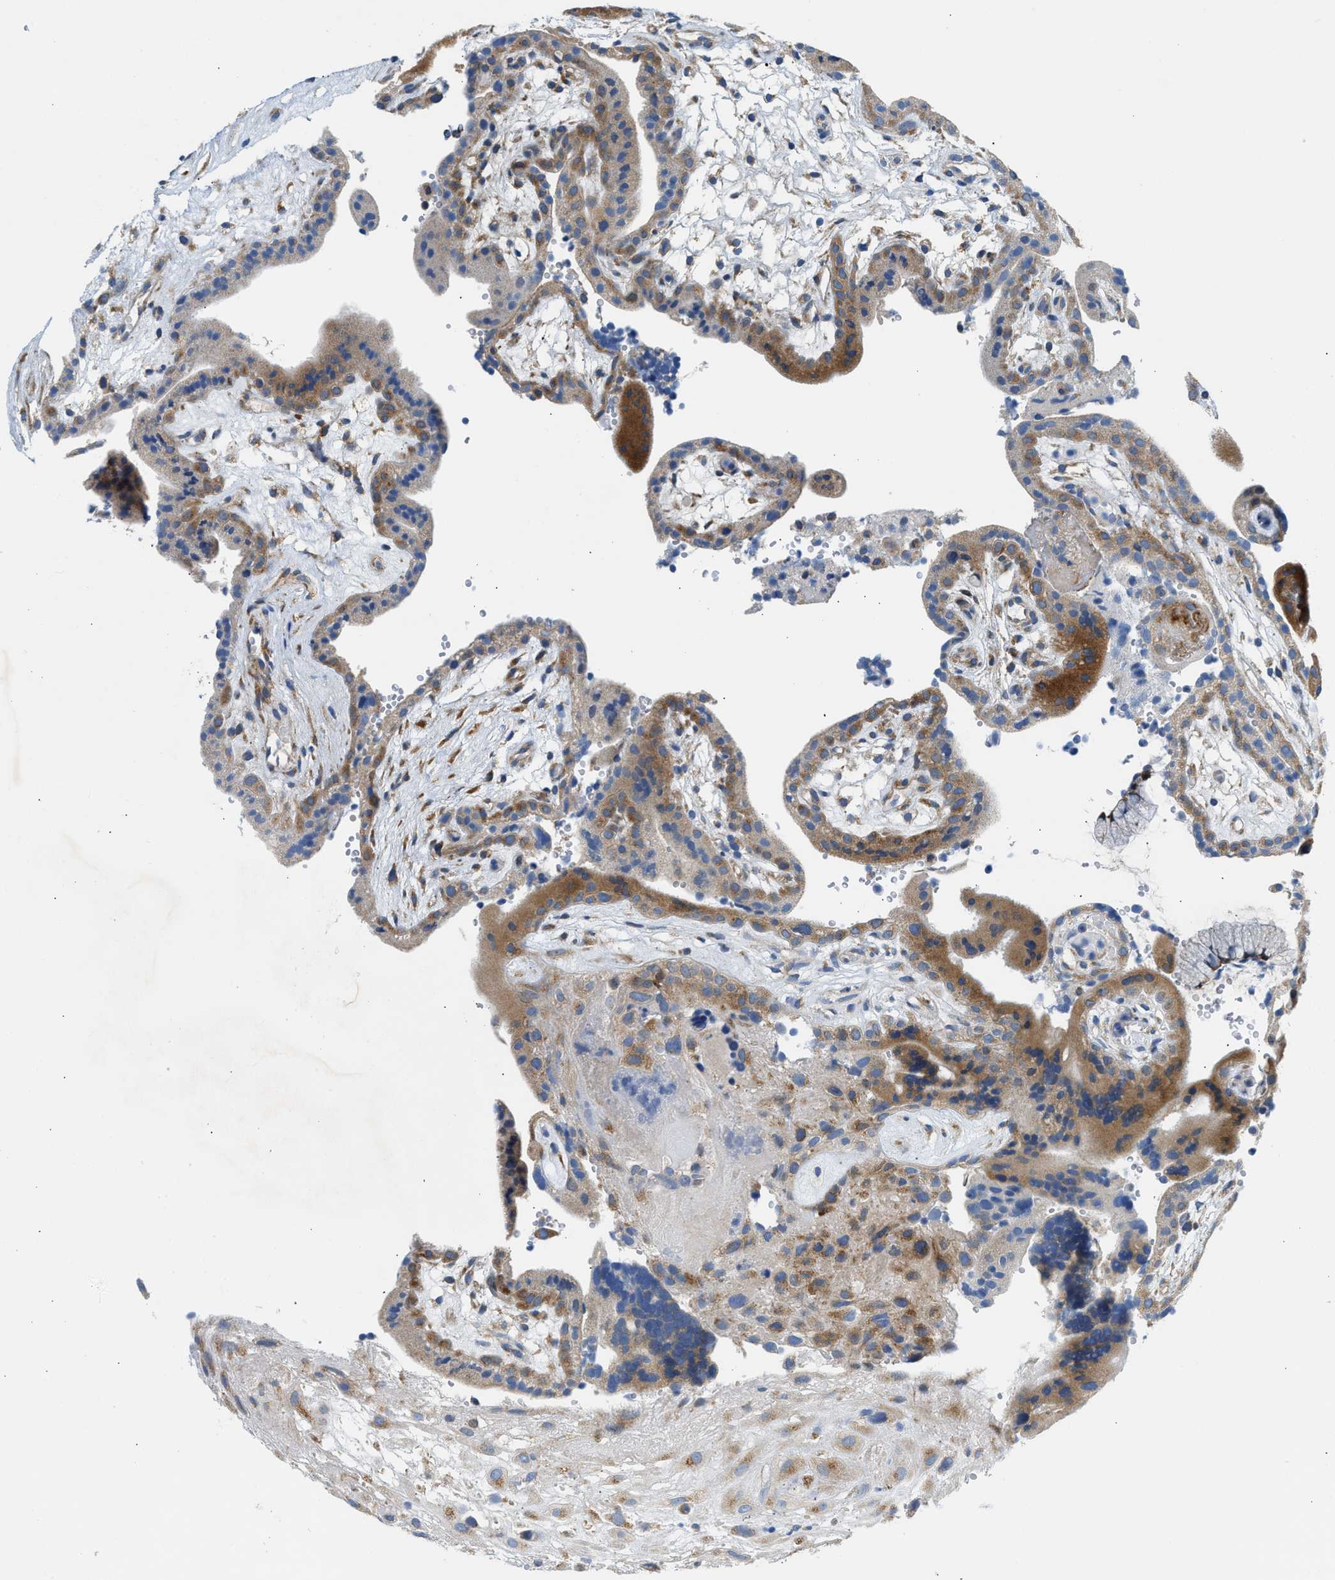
{"staining": {"intensity": "moderate", "quantity": ">75%", "location": "cytoplasmic/membranous"}, "tissue": "placenta", "cell_type": "Decidual cells", "image_type": "normal", "snomed": [{"axis": "morphology", "description": "Normal tissue, NOS"}, {"axis": "topography", "description": "Placenta"}], "caption": "Protein analysis of unremarkable placenta demonstrates moderate cytoplasmic/membranous staining in approximately >75% of decidual cells.", "gene": "CAMKK2", "patient": {"sex": "female", "age": 18}}